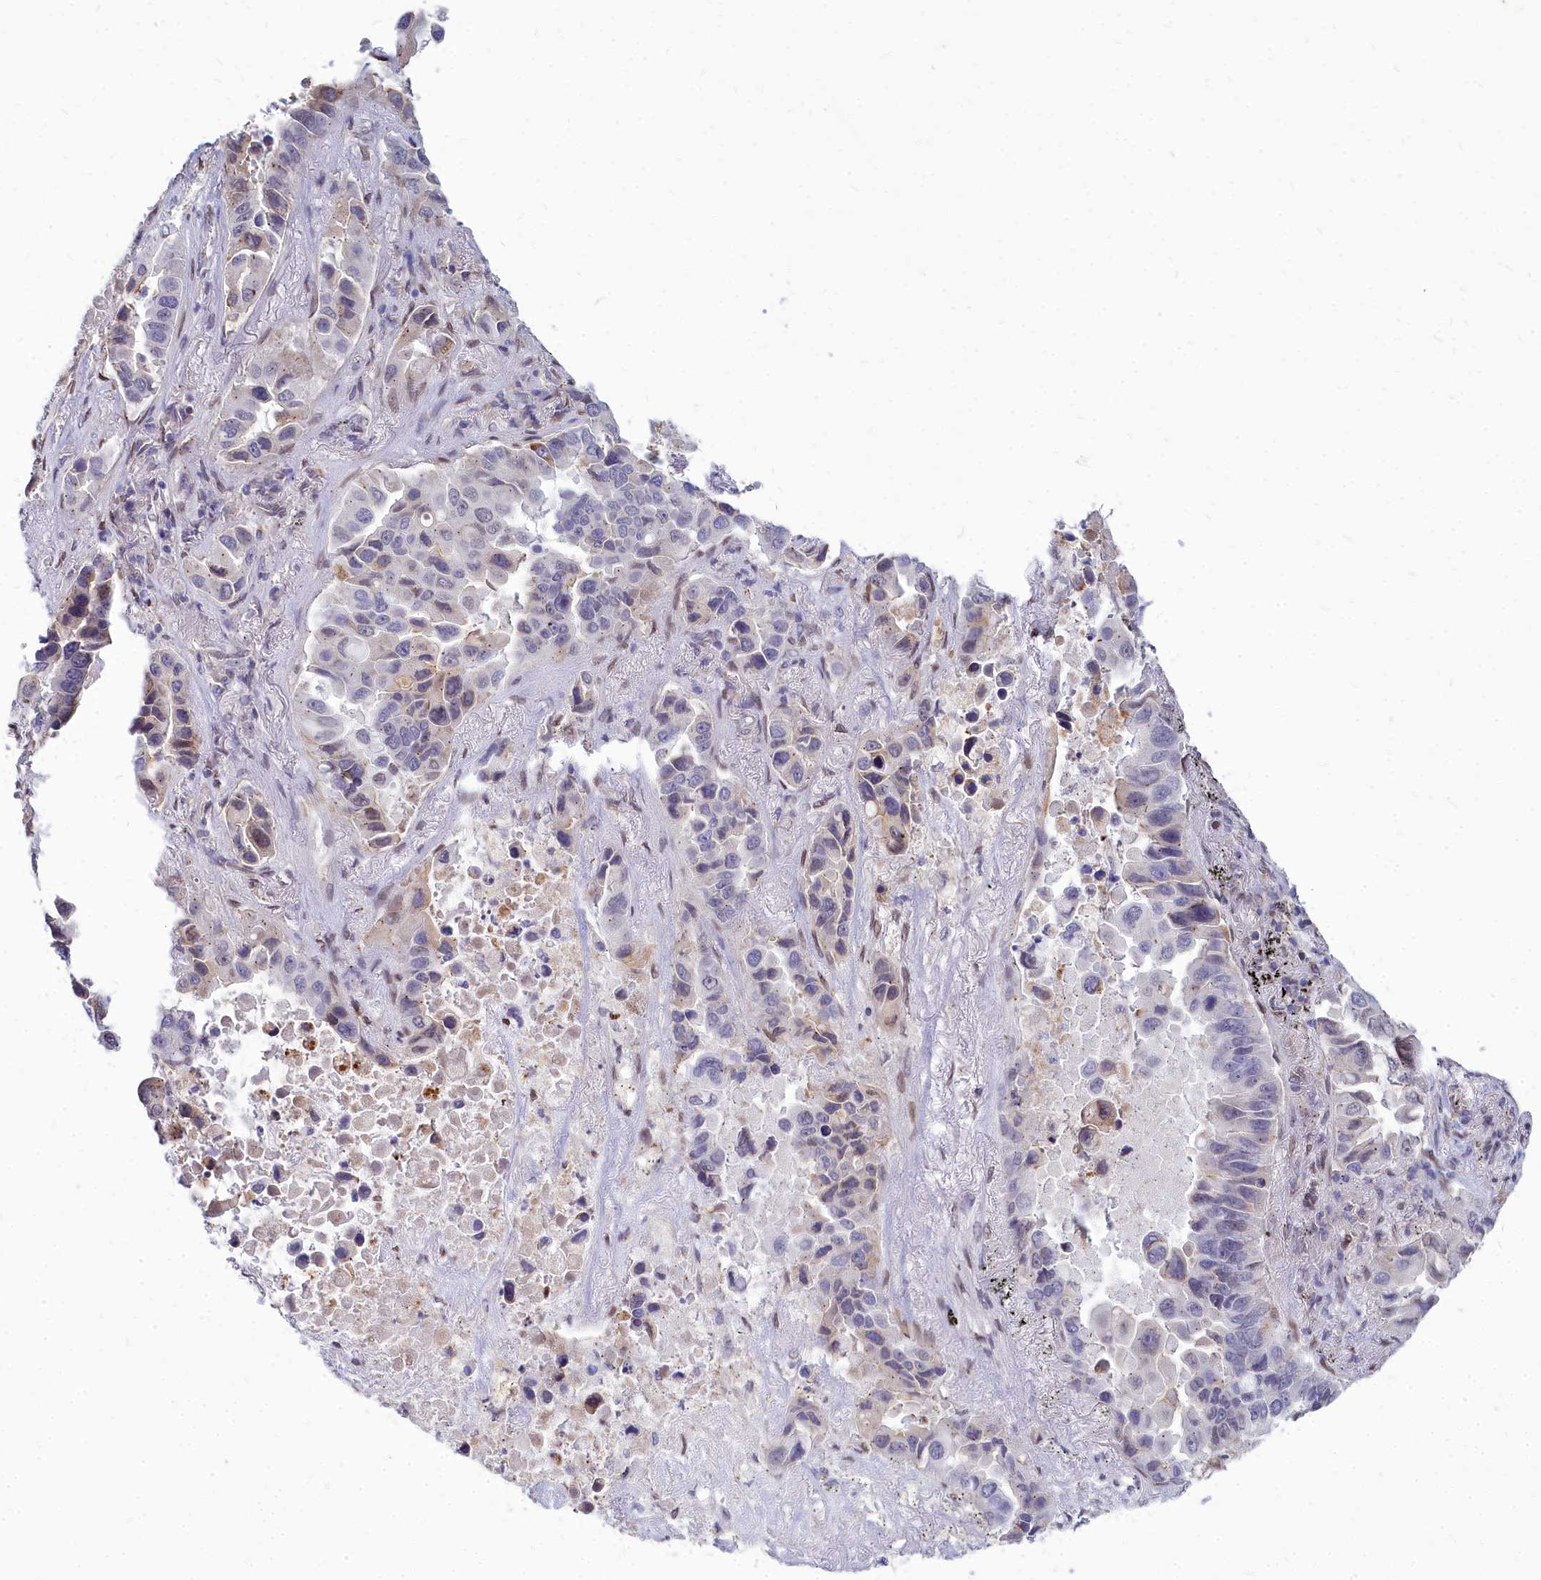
{"staining": {"intensity": "weak", "quantity": "<25%", "location": "cytoplasmic/membranous,nuclear"}, "tissue": "lung cancer", "cell_type": "Tumor cells", "image_type": "cancer", "snomed": [{"axis": "morphology", "description": "Adenocarcinoma, NOS"}, {"axis": "topography", "description": "Lung"}], "caption": "DAB (3,3'-diaminobenzidine) immunohistochemical staining of human lung cancer demonstrates no significant expression in tumor cells.", "gene": "NOXA1", "patient": {"sex": "male", "age": 64}}